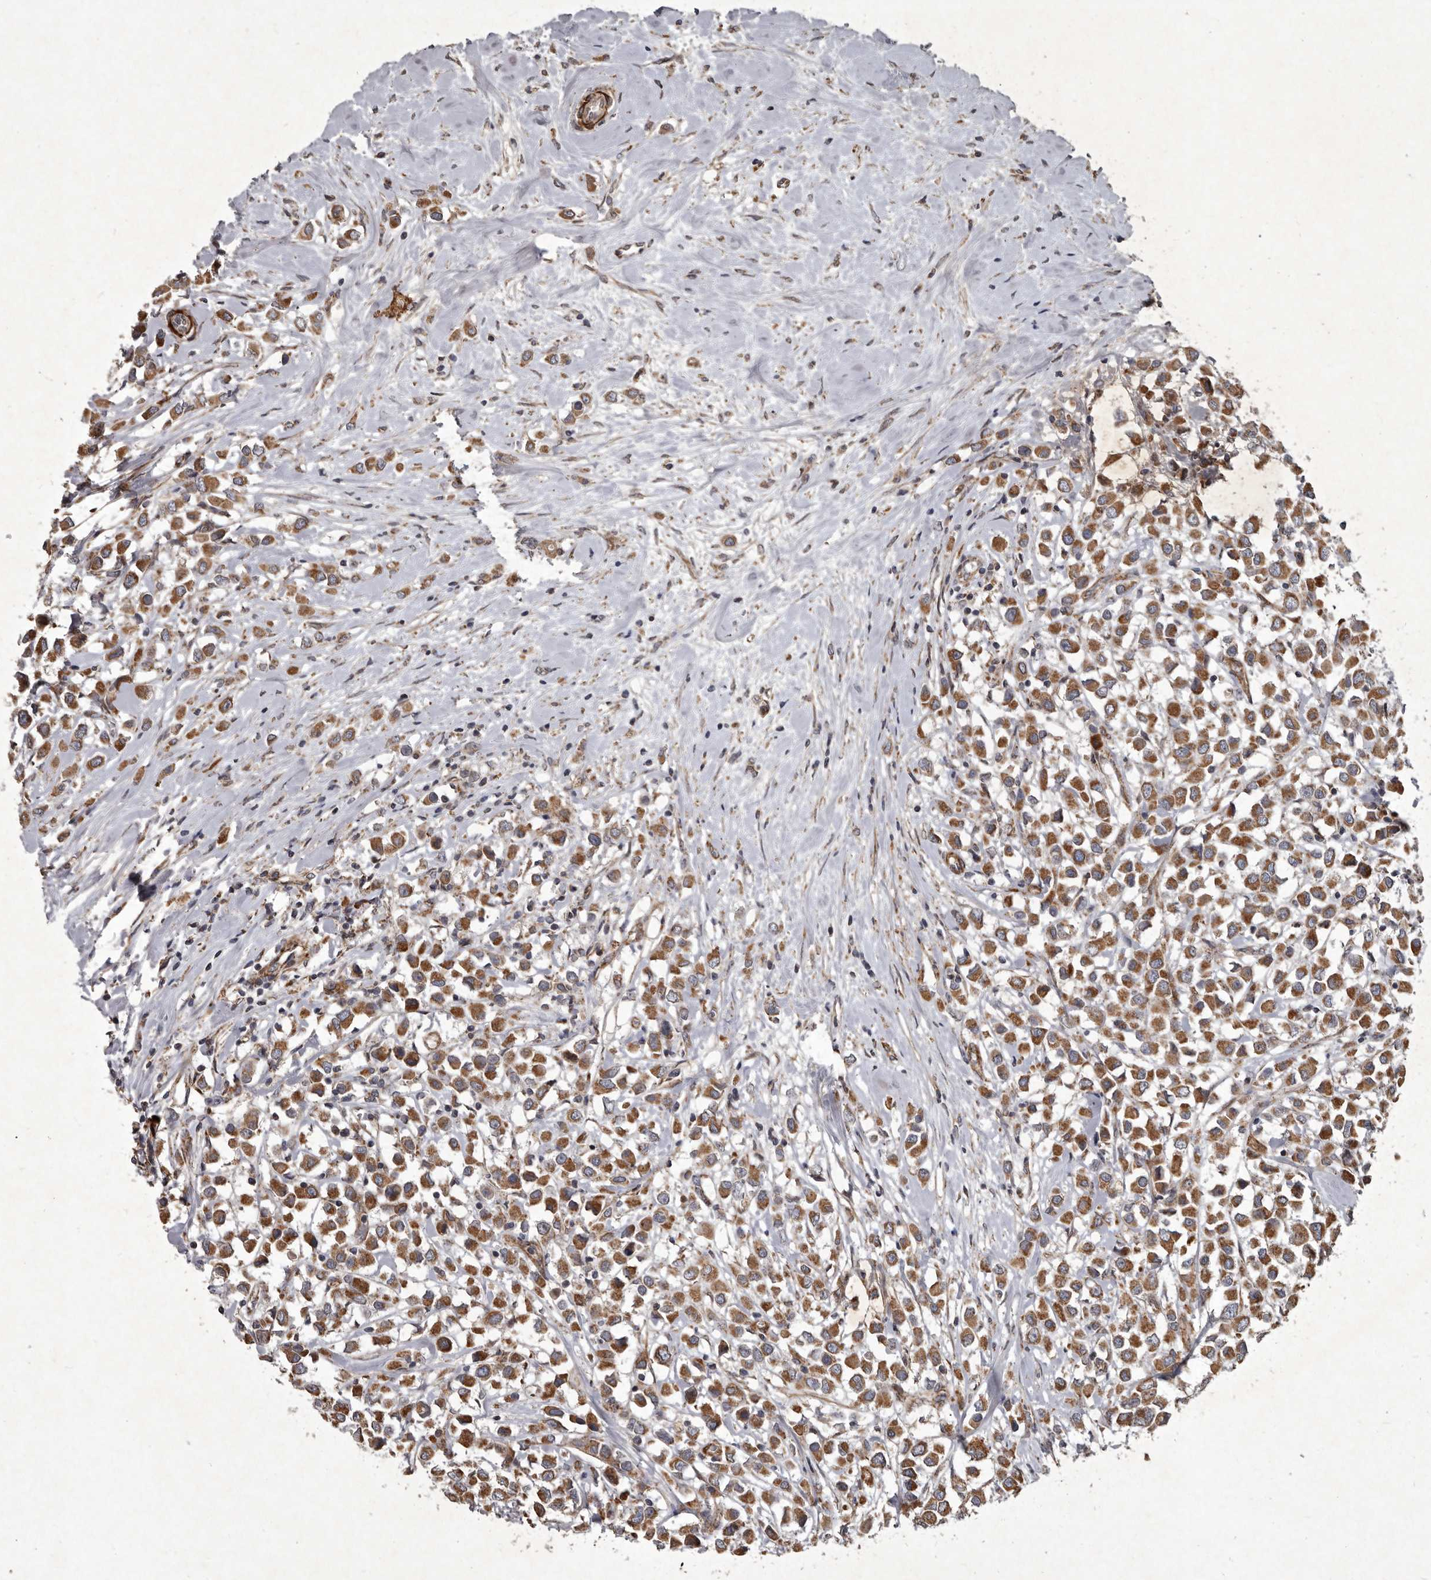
{"staining": {"intensity": "moderate", "quantity": ">75%", "location": "cytoplasmic/membranous"}, "tissue": "breast cancer", "cell_type": "Tumor cells", "image_type": "cancer", "snomed": [{"axis": "morphology", "description": "Duct carcinoma"}, {"axis": "topography", "description": "Breast"}], "caption": "Breast cancer (intraductal carcinoma) stained with a brown dye displays moderate cytoplasmic/membranous positive staining in about >75% of tumor cells.", "gene": "MRPS15", "patient": {"sex": "female", "age": 61}}